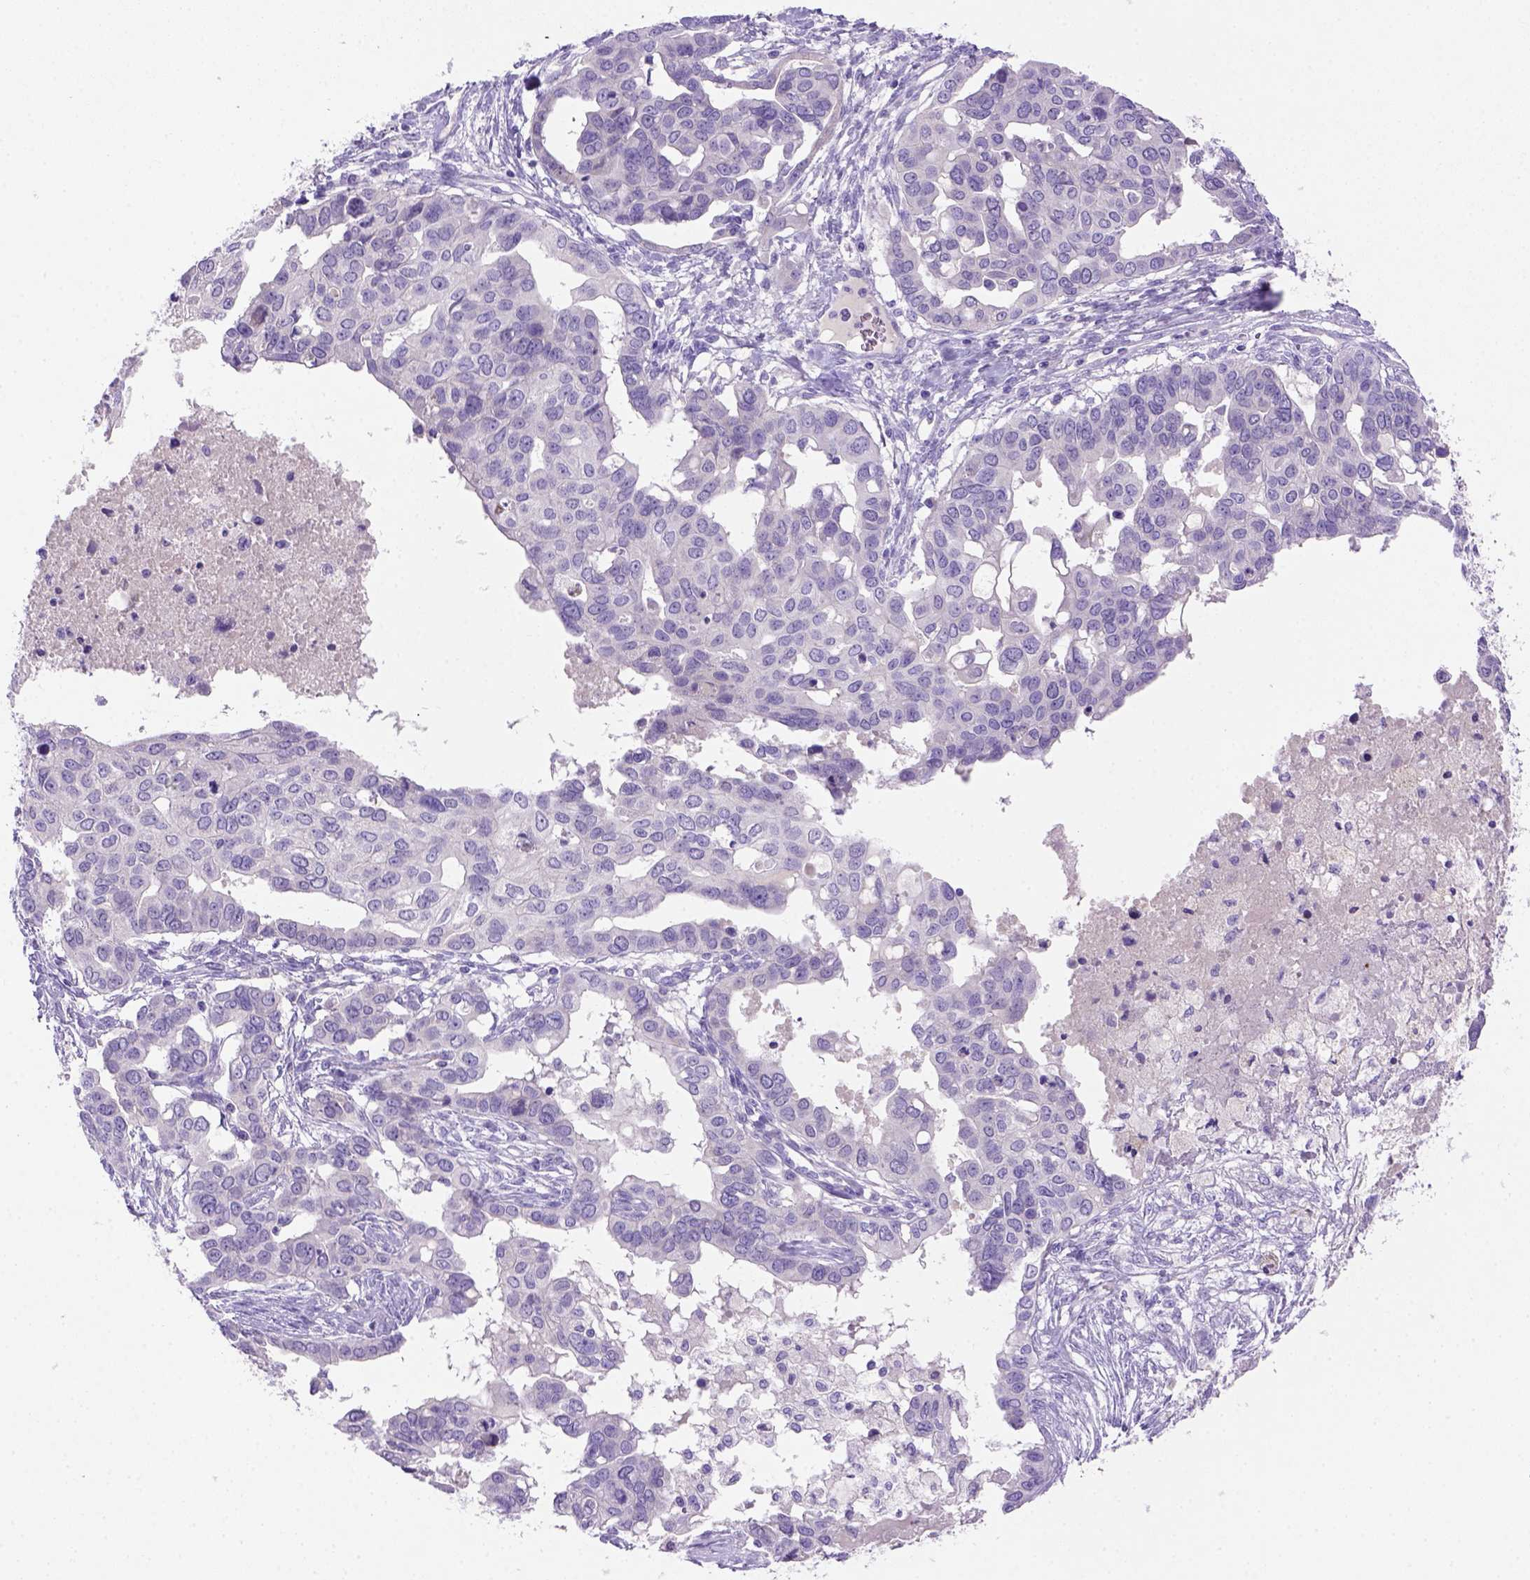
{"staining": {"intensity": "negative", "quantity": "none", "location": "none"}, "tissue": "ovarian cancer", "cell_type": "Tumor cells", "image_type": "cancer", "snomed": [{"axis": "morphology", "description": "Carcinoma, endometroid"}, {"axis": "topography", "description": "Ovary"}], "caption": "Immunohistochemistry (IHC) photomicrograph of neoplastic tissue: human ovarian cancer stained with DAB (3,3'-diaminobenzidine) displays no significant protein positivity in tumor cells.", "gene": "SIRPD", "patient": {"sex": "female", "age": 78}}